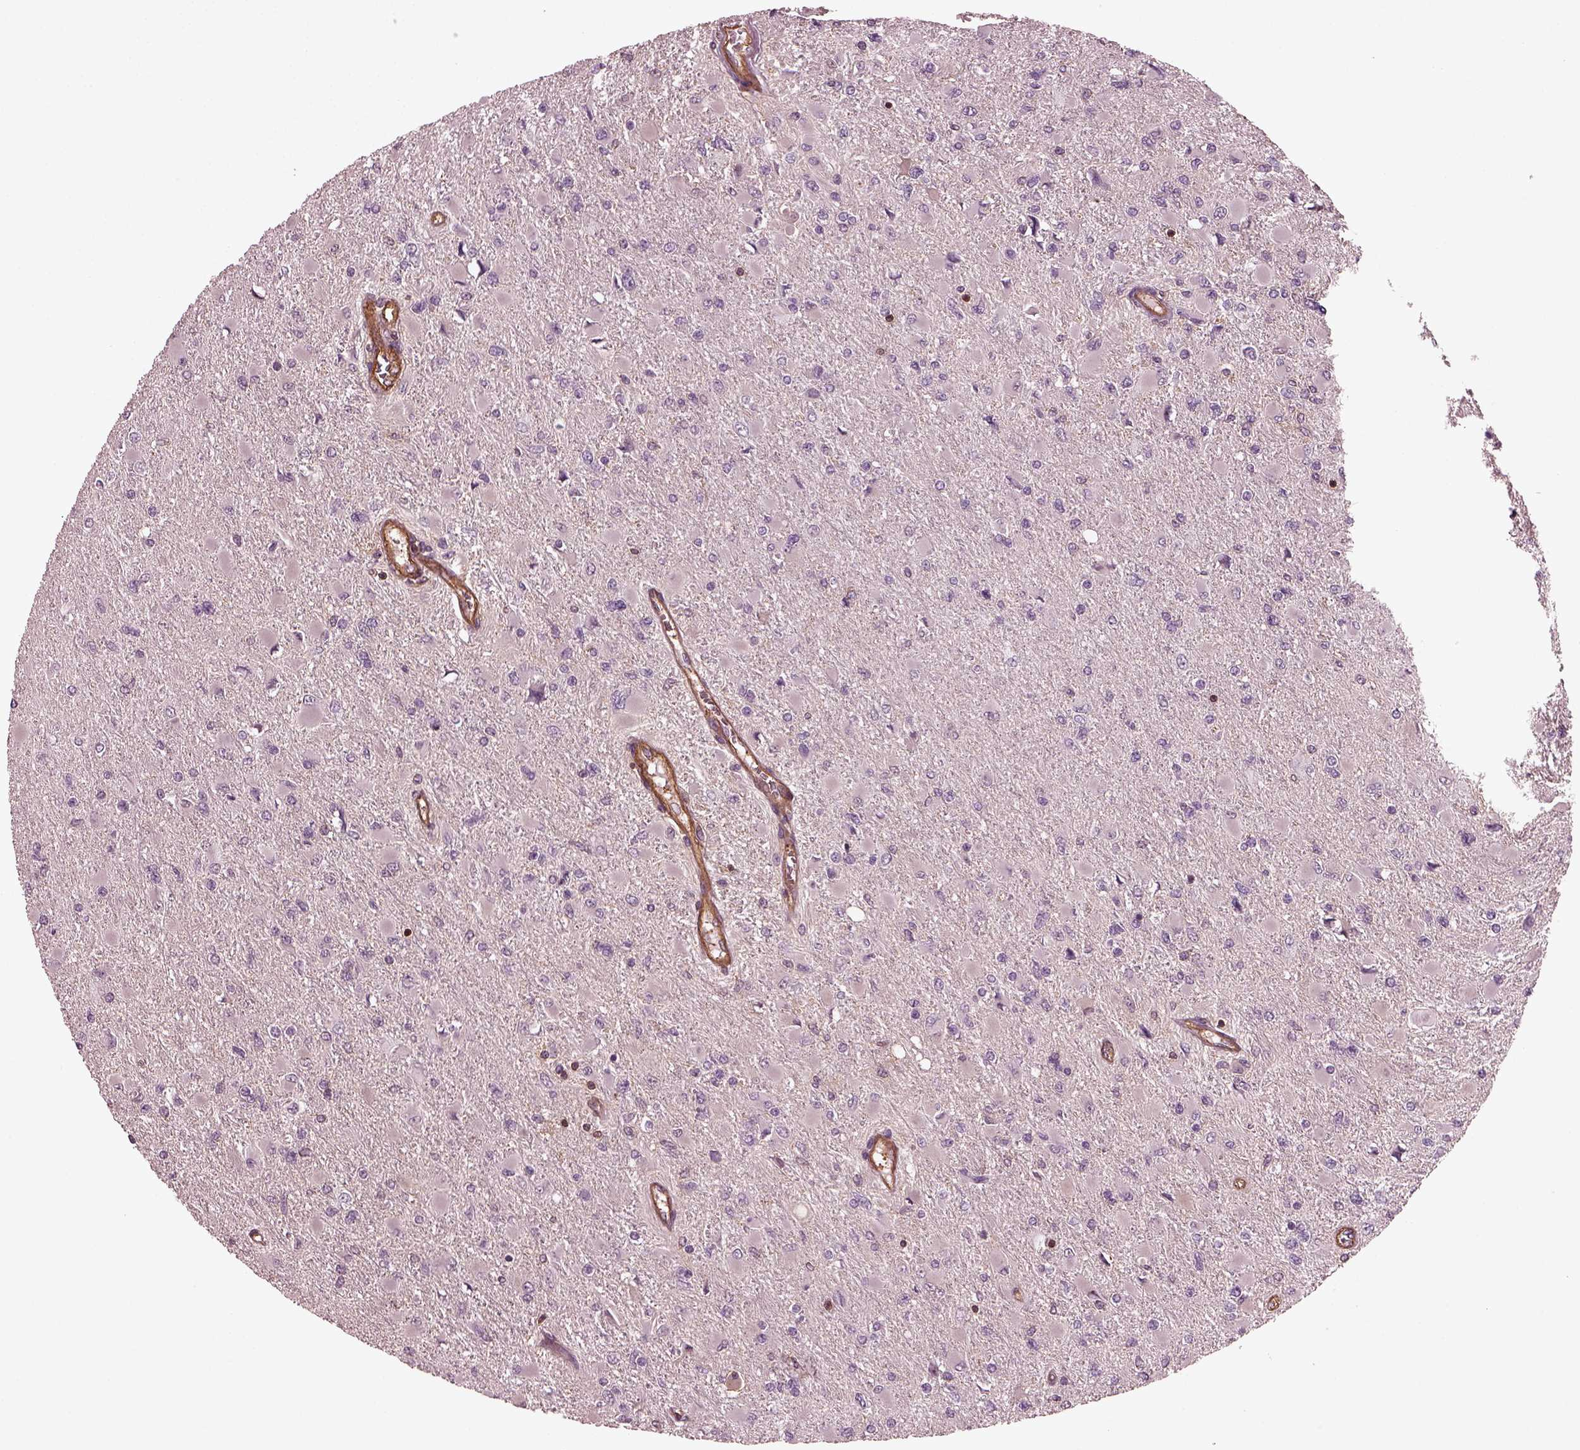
{"staining": {"intensity": "negative", "quantity": "none", "location": "none"}, "tissue": "glioma", "cell_type": "Tumor cells", "image_type": "cancer", "snomed": [{"axis": "morphology", "description": "Glioma, malignant, High grade"}, {"axis": "topography", "description": "Cerebral cortex"}], "caption": "A photomicrograph of human malignant glioma (high-grade) is negative for staining in tumor cells.", "gene": "MYL6", "patient": {"sex": "female", "age": 36}}